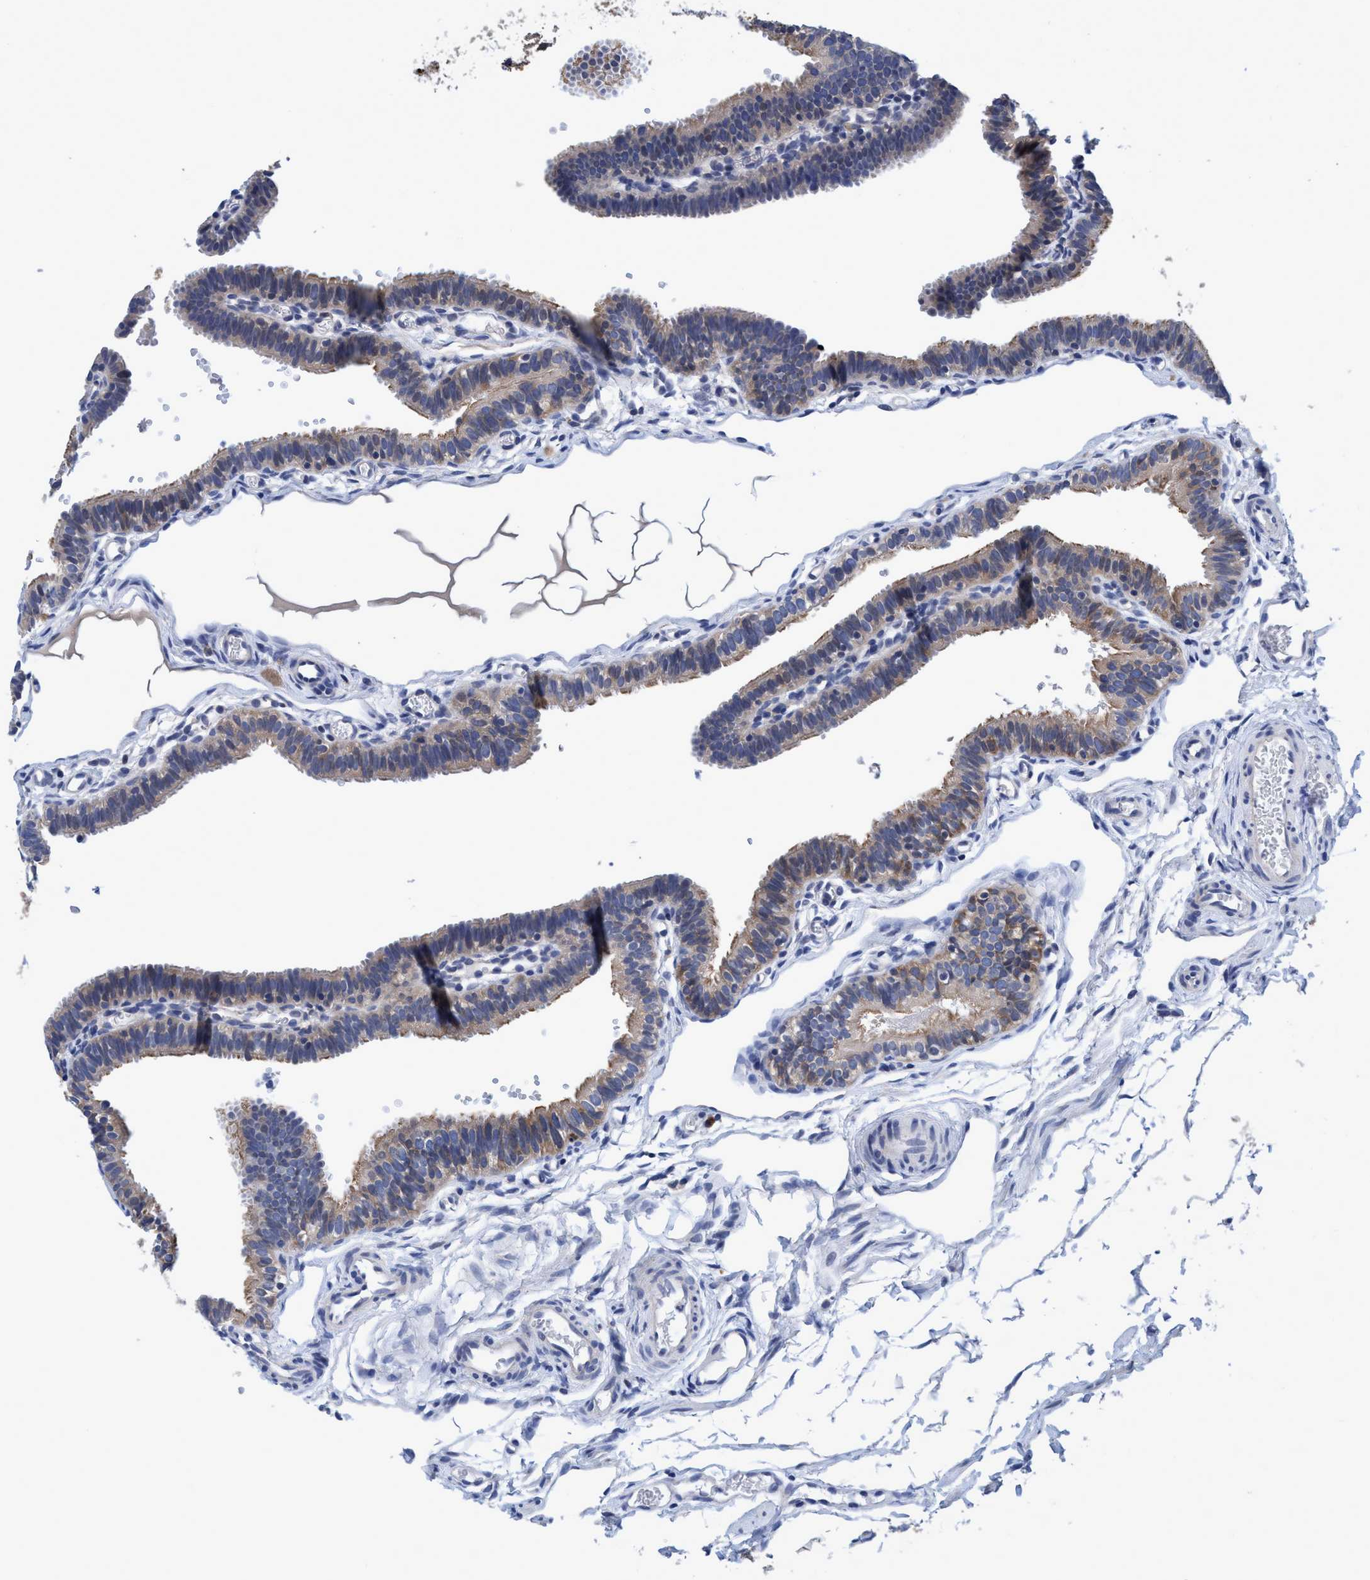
{"staining": {"intensity": "weak", "quantity": "25%-75%", "location": "cytoplasmic/membranous"}, "tissue": "fallopian tube", "cell_type": "Glandular cells", "image_type": "normal", "snomed": [{"axis": "morphology", "description": "Normal tissue, NOS"}, {"axis": "topography", "description": "Fallopian tube"}, {"axis": "topography", "description": "Placenta"}], "caption": "Weak cytoplasmic/membranous expression for a protein is identified in approximately 25%-75% of glandular cells of unremarkable fallopian tube using immunohistochemistry.", "gene": "CALCOCO2", "patient": {"sex": "female", "age": 34}}